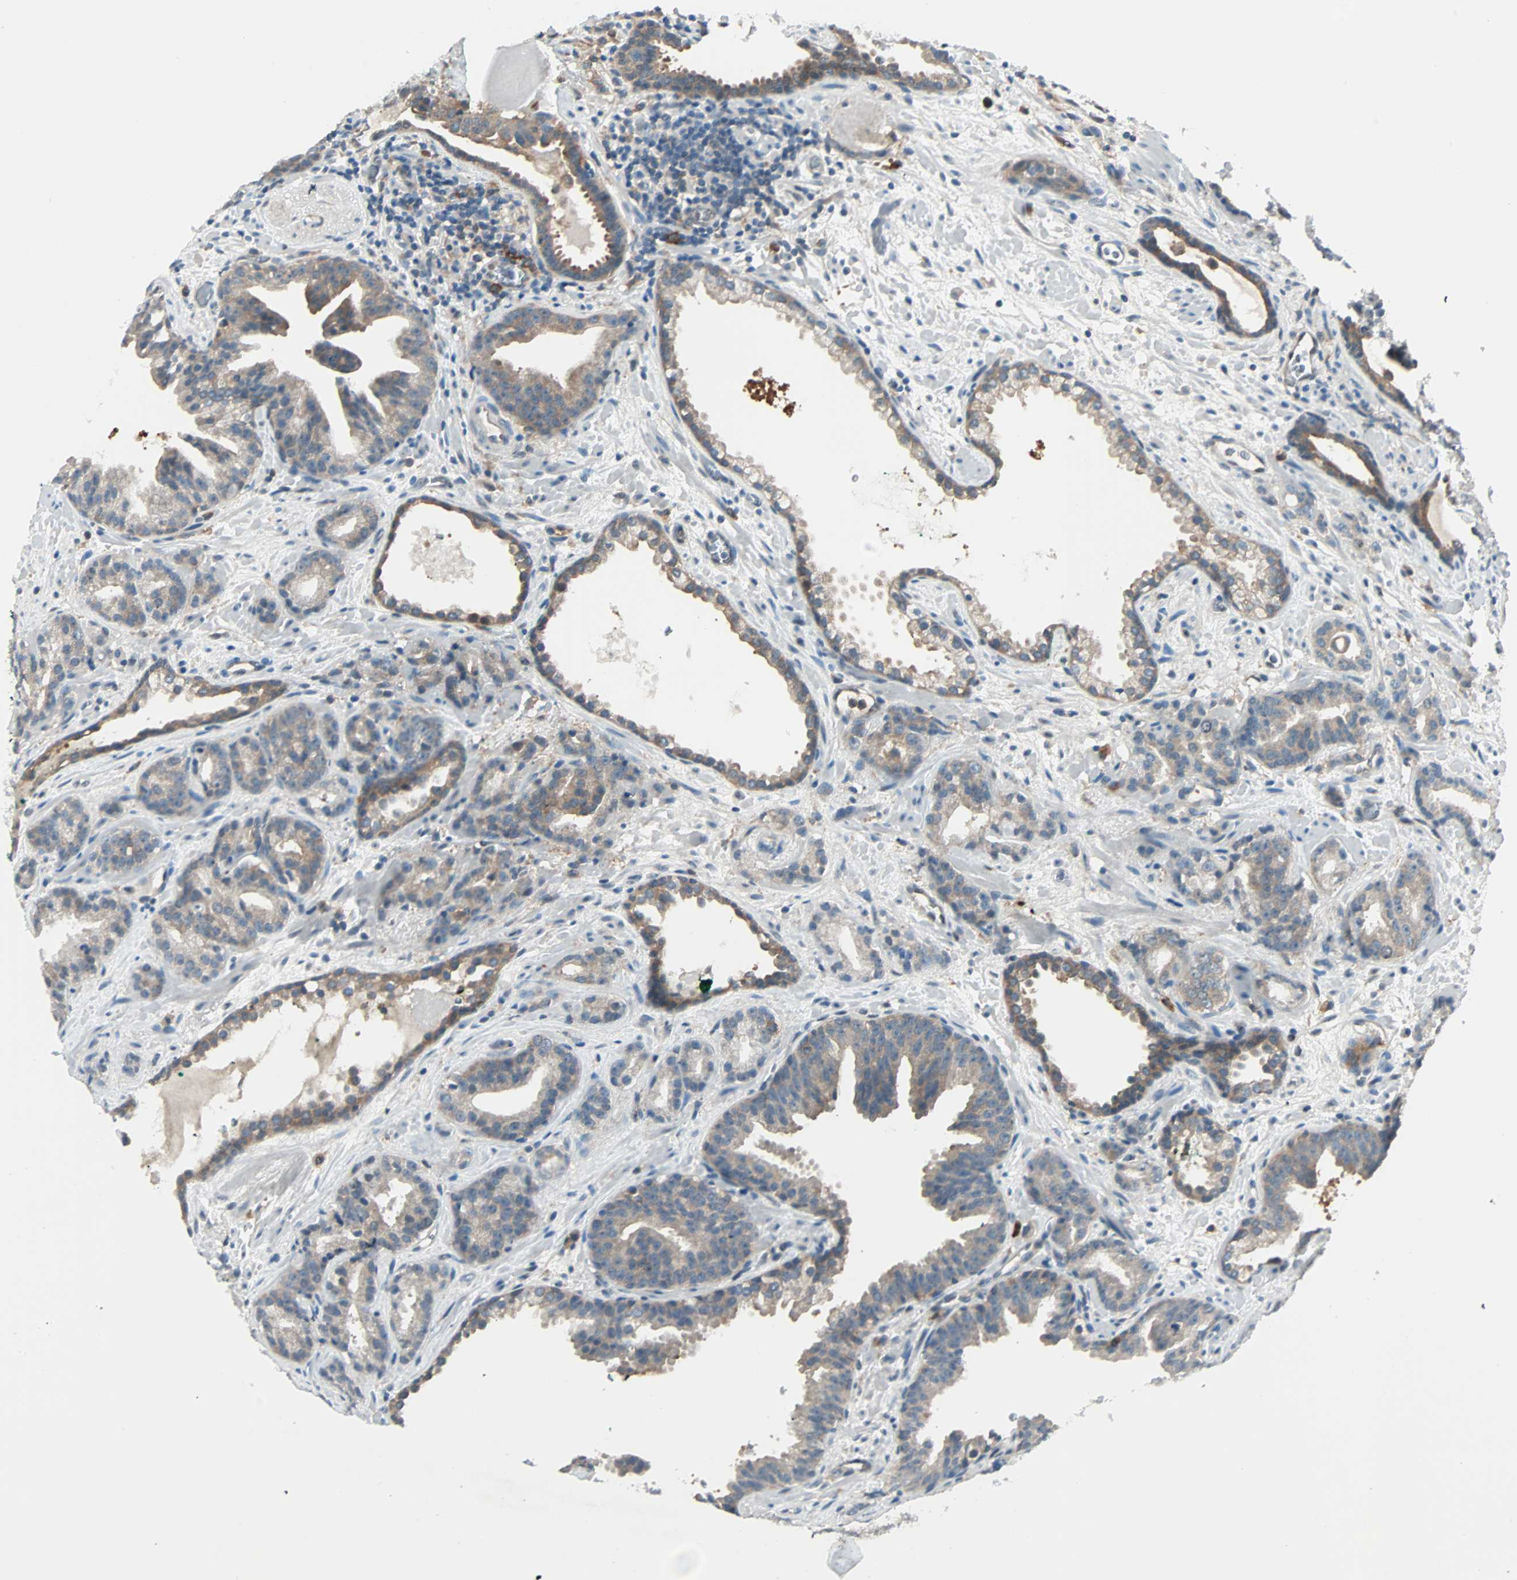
{"staining": {"intensity": "moderate", "quantity": ">75%", "location": "cytoplasmic/membranous"}, "tissue": "prostate cancer", "cell_type": "Tumor cells", "image_type": "cancer", "snomed": [{"axis": "morphology", "description": "Adenocarcinoma, Low grade"}, {"axis": "topography", "description": "Prostate"}], "caption": "High-magnification brightfield microscopy of low-grade adenocarcinoma (prostate) stained with DAB (brown) and counterstained with hematoxylin (blue). tumor cells exhibit moderate cytoplasmic/membranous staining is identified in approximately>75% of cells.", "gene": "SMIM8", "patient": {"sex": "male", "age": 63}}